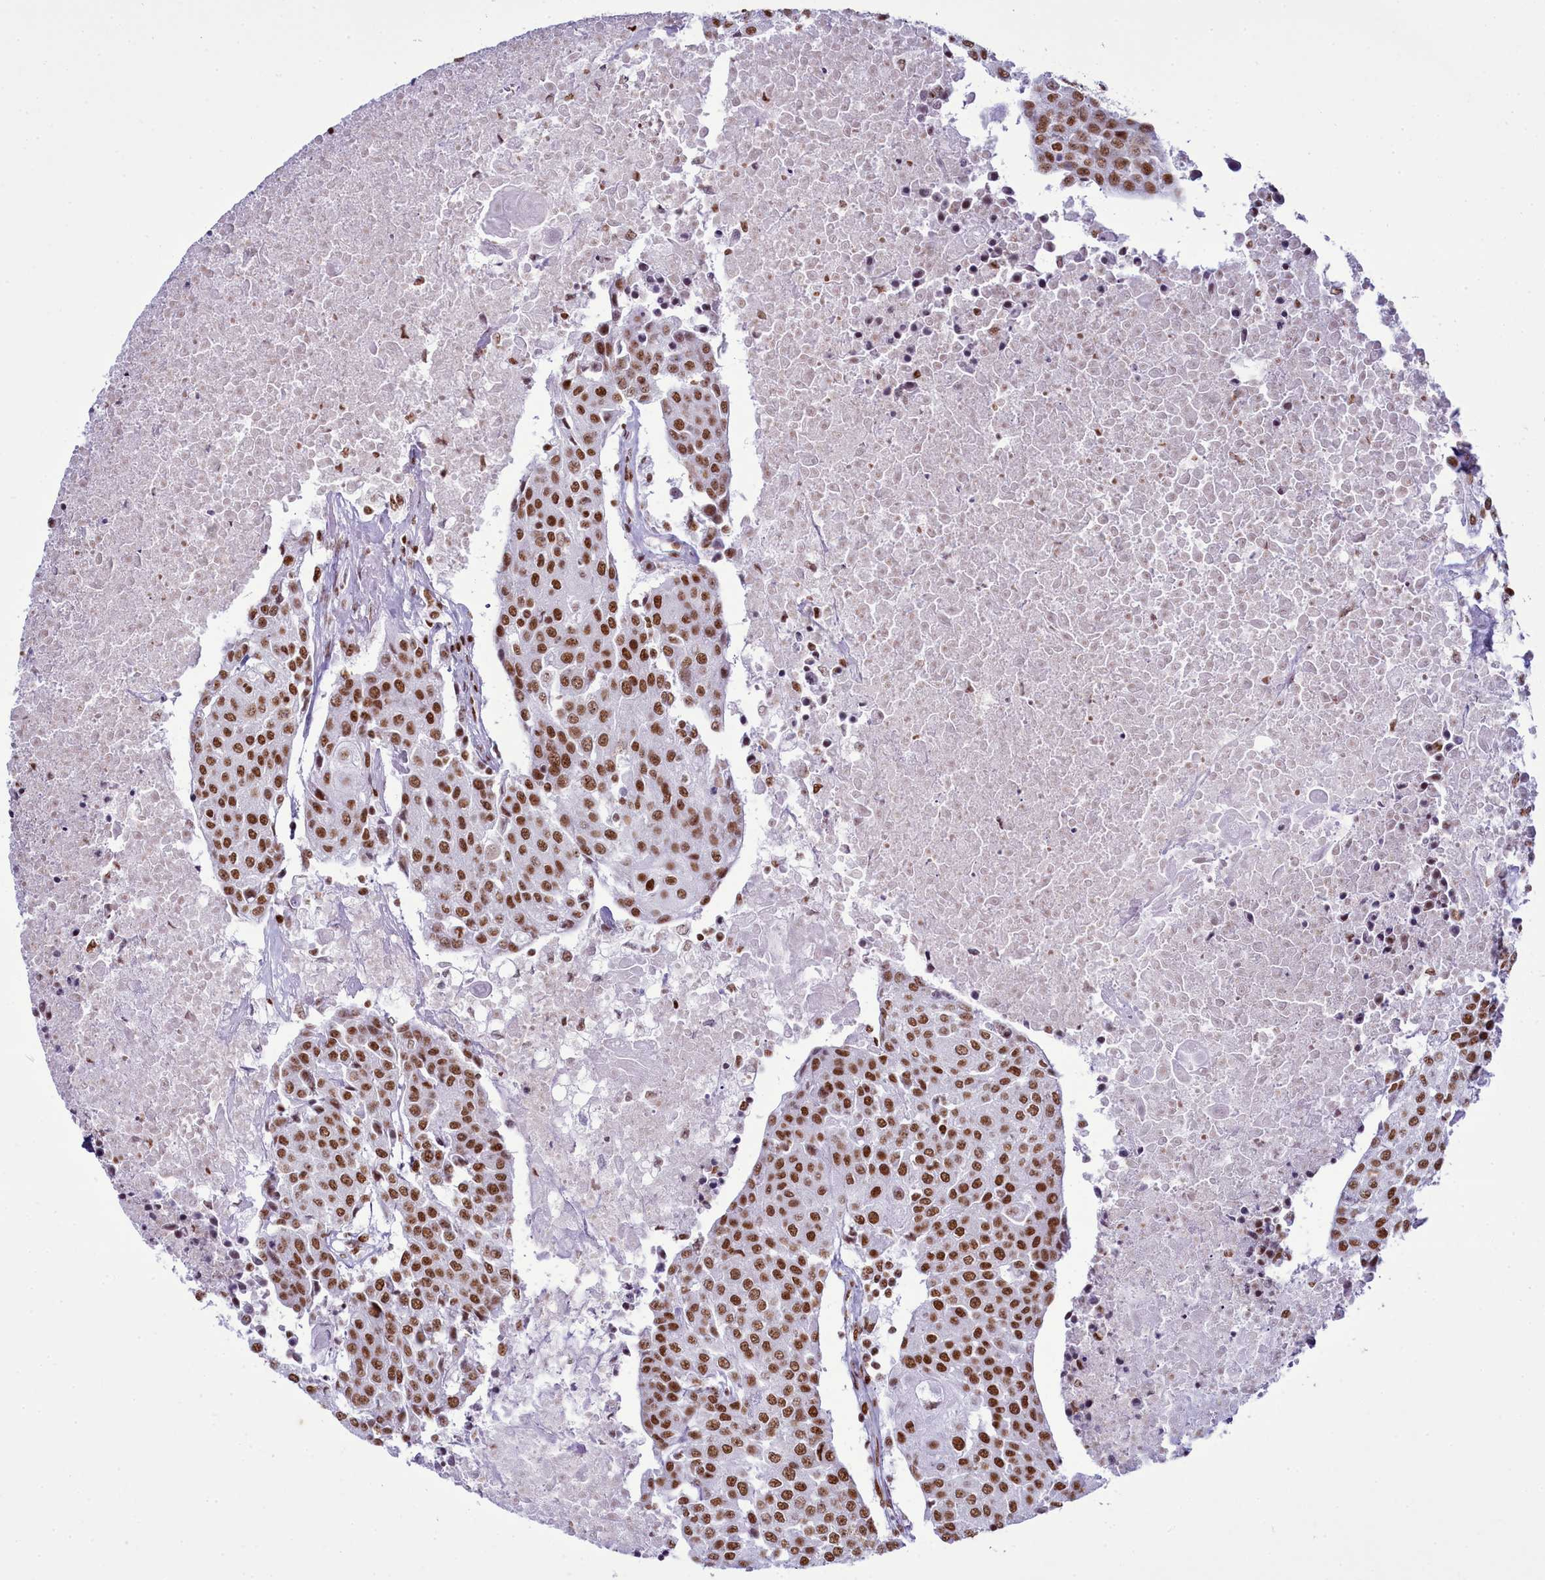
{"staining": {"intensity": "moderate", "quantity": ">75%", "location": "nuclear"}, "tissue": "urothelial cancer", "cell_type": "Tumor cells", "image_type": "cancer", "snomed": [{"axis": "morphology", "description": "Urothelial carcinoma, High grade"}, {"axis": "topography", "description": "Urinary bladder"}], "caption": "Immunohistochemistry staining of high-grade urothelial carcinoma, which displays medium levels of moderate nuclear staining in approximately >75% of tumor cells indicating moderate nuclear protein expression. The staining was performed using DAB (brown) for protein detection and nuclei were counterstained in hematoxylin (blue).", "gene": "RALY", "patient": {"sex": "female", "age": 85}}